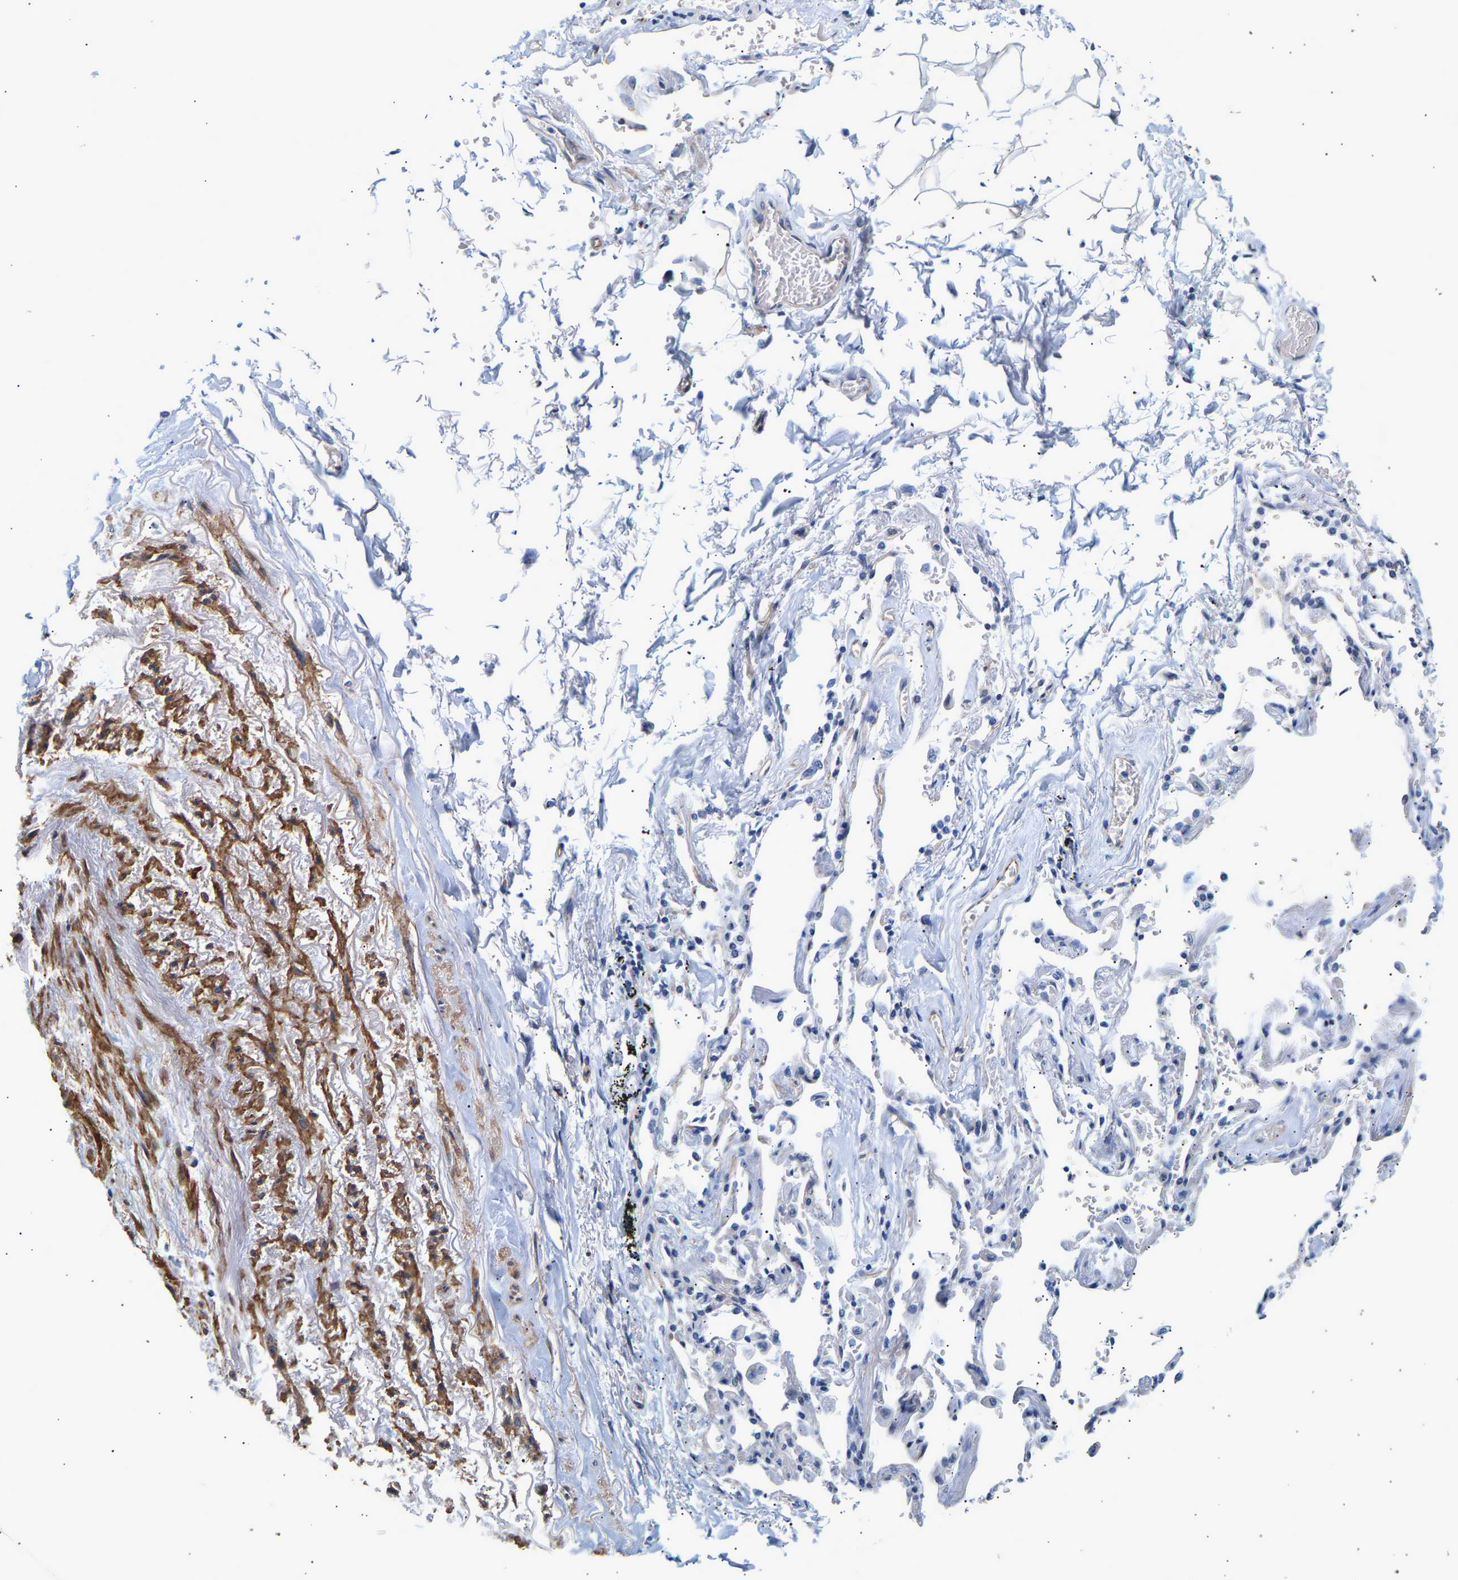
{"staining": {"intensity": "negative", "quantity": "none", "location": "none"}, "tissue": "adipose tissue", "cell_type": "Adipocytes", "image_type": "normal", "snomed": [{"axis": "morphology", "description": "Normal tissue, NOS"}, {"axis": "topography", "description": "Cartilage tissue"}, {"axis": "topography", "description": "Lung"}], "caption": "Adipocytes show no significant protein expression in benign adipose tissue.", "gene": "IGFBP7", "patient": {"sex": "female", "age": 77}}